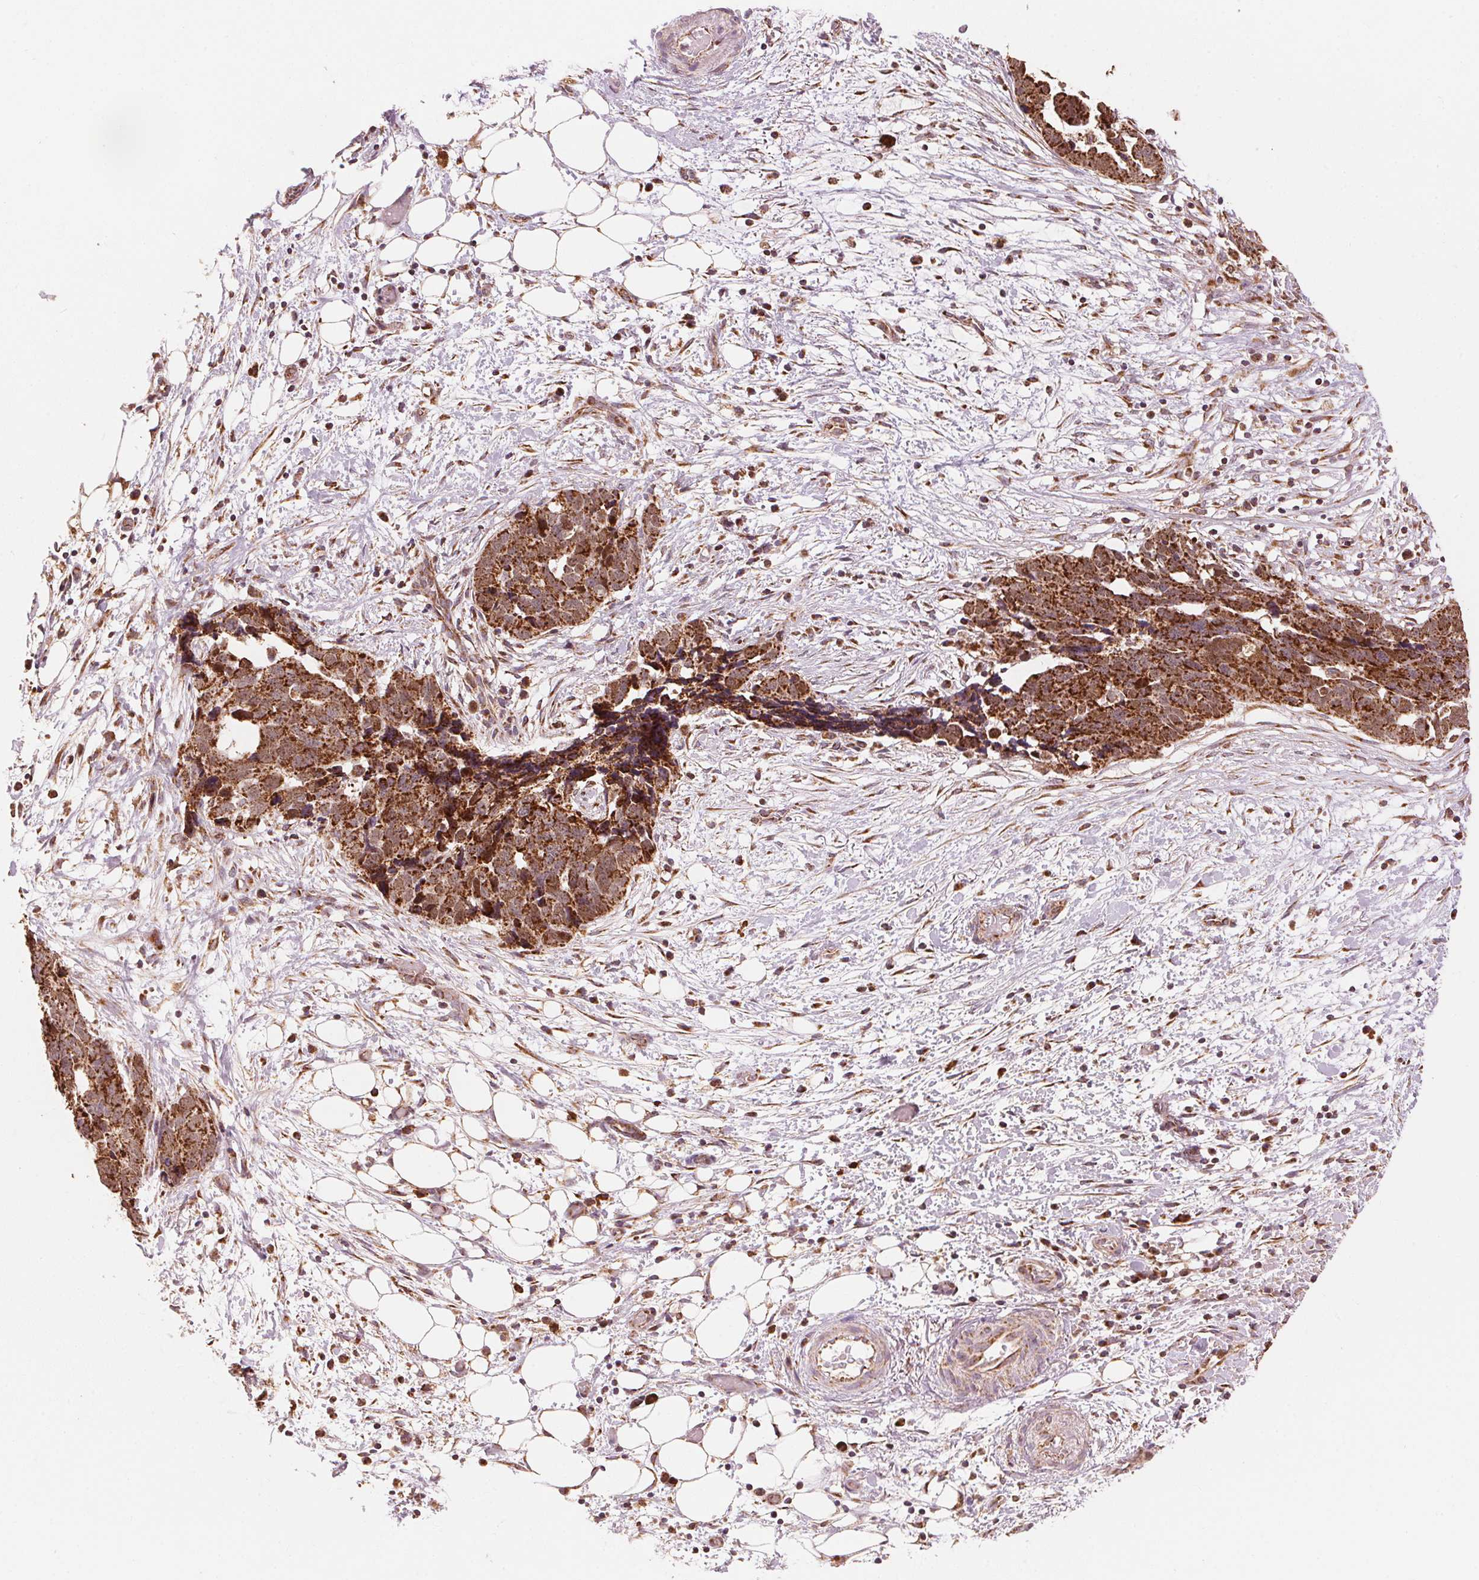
{"staining": {"intensity": "strong", "quantity": ">75%", "location": "cytoplasmic/membranous"}, "tissue": "ovarian cancer", "cell_type": "Tumor cells", "image_type": "cancer", "snomed": [{"axis": "morphology", "description": "Cystadenocarcinoma, serous, NOS"}, {"axis": "topography", "description": "Ovary"}], "caption": "Protein analysis of serous cystadenocarcinoma (ovarian) tissue demonstrates strong cytoplasmic/membranous positivity in about >75% of tumor cells.", "gene": "TOMM70", "patient": {"sex": "female", "age": 69}}